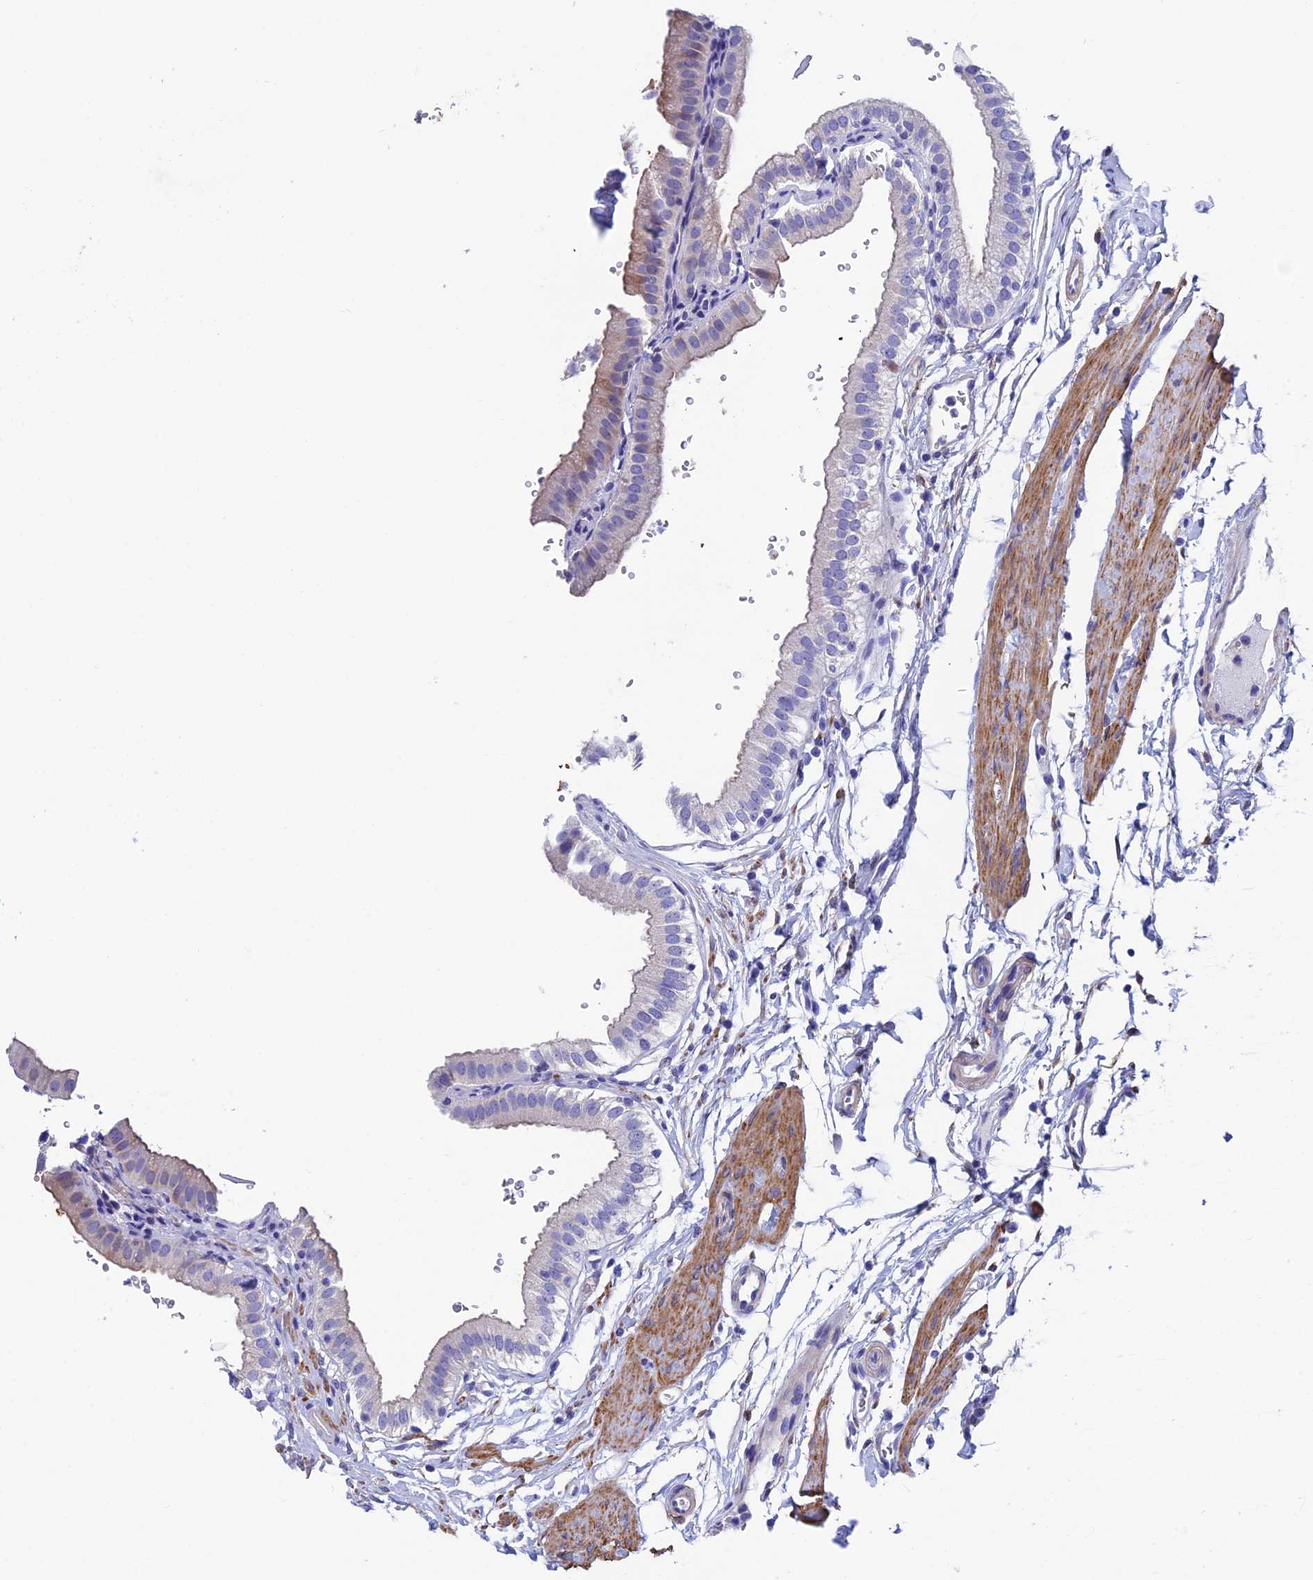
{"staining": {"intensity": "negative", "quantity": "none", "location": "none"}, "tissue": "gallbladder", "cell_type": "Glandular cells", "image_type": "normal", "snomed": [{"axis": "morphology", "description": "Normal tissue, NOS"}, {"axis": "topography", "description": "Gallbladder"}], "caption": "Immunohistochemistry histopathology image of unremarkable human gallbladder stained for a protein (brown), which displays no staining in glandular cells.", "gene": "ADH7", "patient": {"sex": "female", "age": 61}}